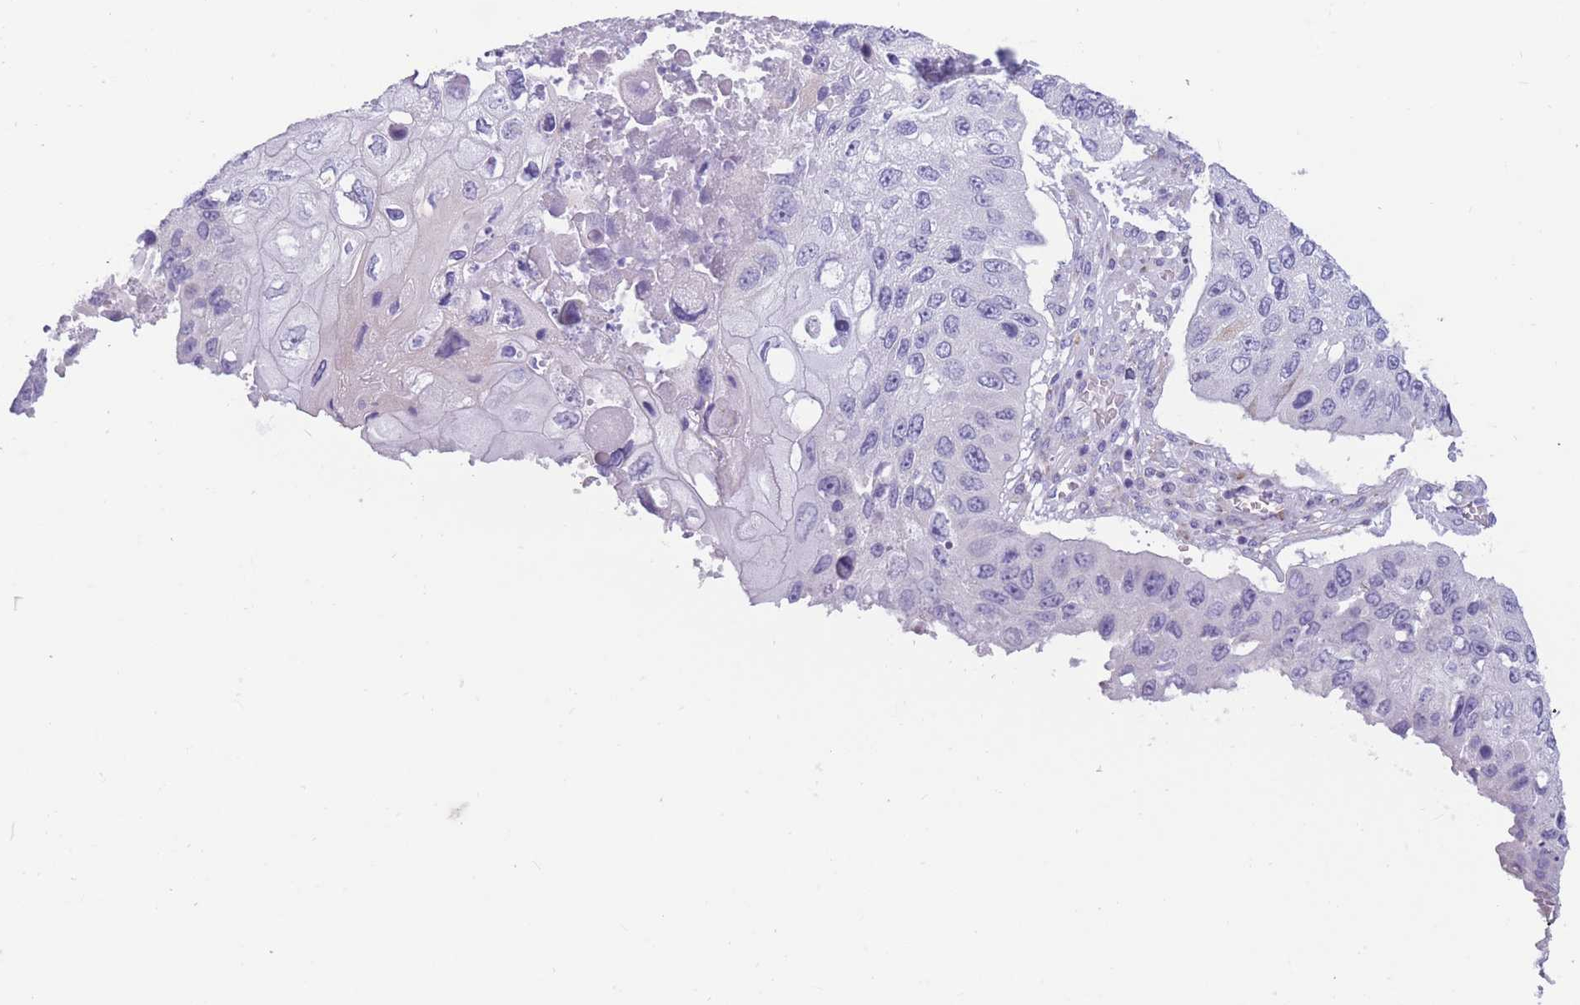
{"staining": {"intensity": "negative", "quantity": "none", "location": "none"}, "tissue": "lung cancer", "cell_type": "Tumor cells", "image_type": "cancer", "snomed": [{"axis": "morphology", "description": "Squamous cell carcinoma, NOS"}, {"axis": "topography", "description": "Lung"}], "caption": "DAB (3,3'-diaminobenzidine) immunohistochemical staining of lung squamous cell carcinoma shows no significant staining in tumor cells.", "gene": "COL27A1", "patient": {"sex": "male", "age": 61}}